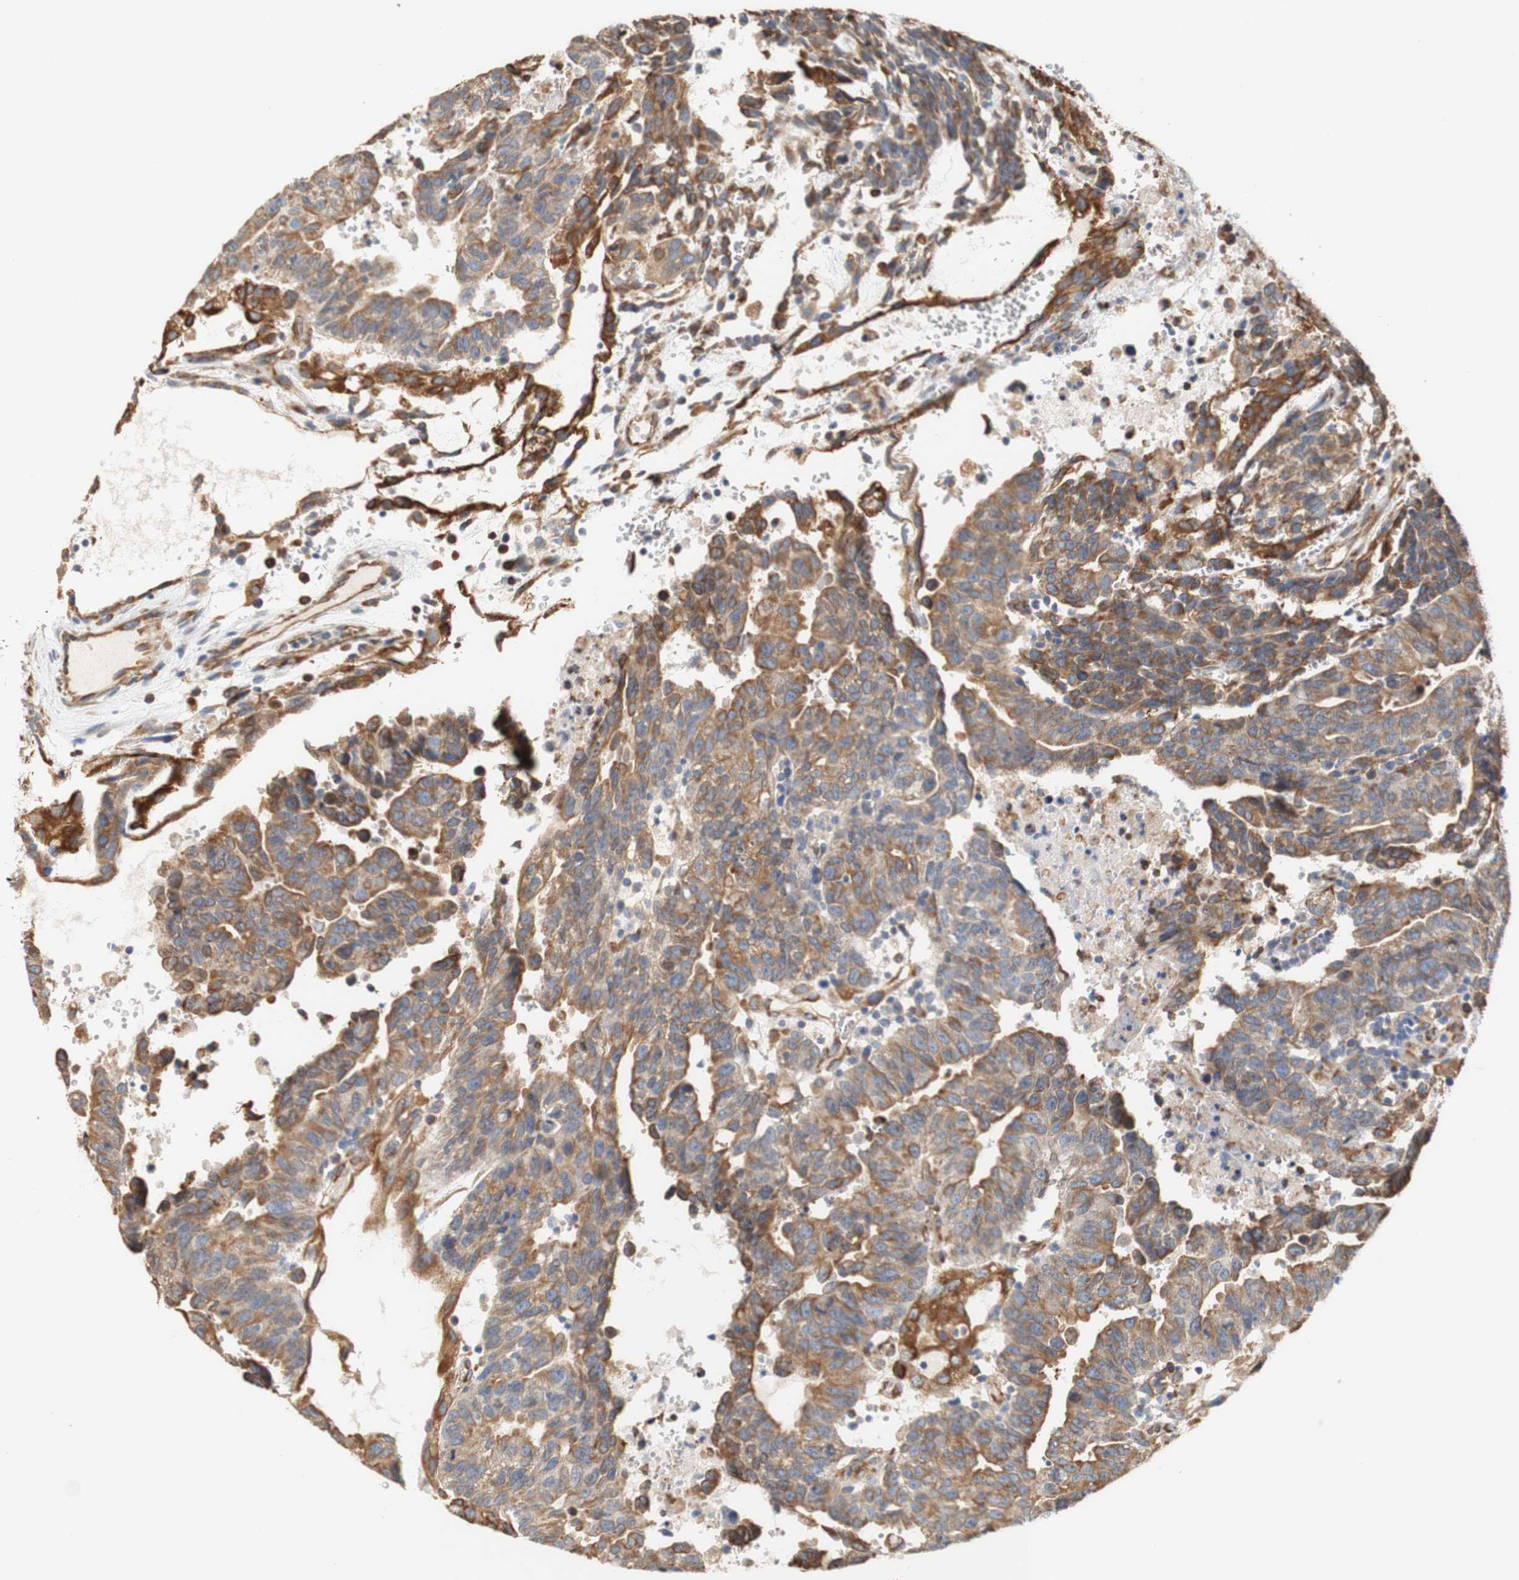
{"staining": {"intensity": "moderate", "quantity": ">75%", "location": "cytoplasmic/membranous"}, "tissue": "testis cancer", "cell_type": "Tumor cells", "image_type": "cancer", "snomed": [{"axis": "morphology", "description": "Seminoma, NOS"}, {"axis": "morphology", "description": "Carcinoma, Embryonal, NOS"}, {"axis": "topography", "description": "Testis"}], "caption": "Testis seminoma stained with a brown dye reveals moderate cytoplasmic/membranous positive staining in about >75% of tumor cells.", "gene": "EIF2AK4", "patient": {"sex": "male", "age": 52}}